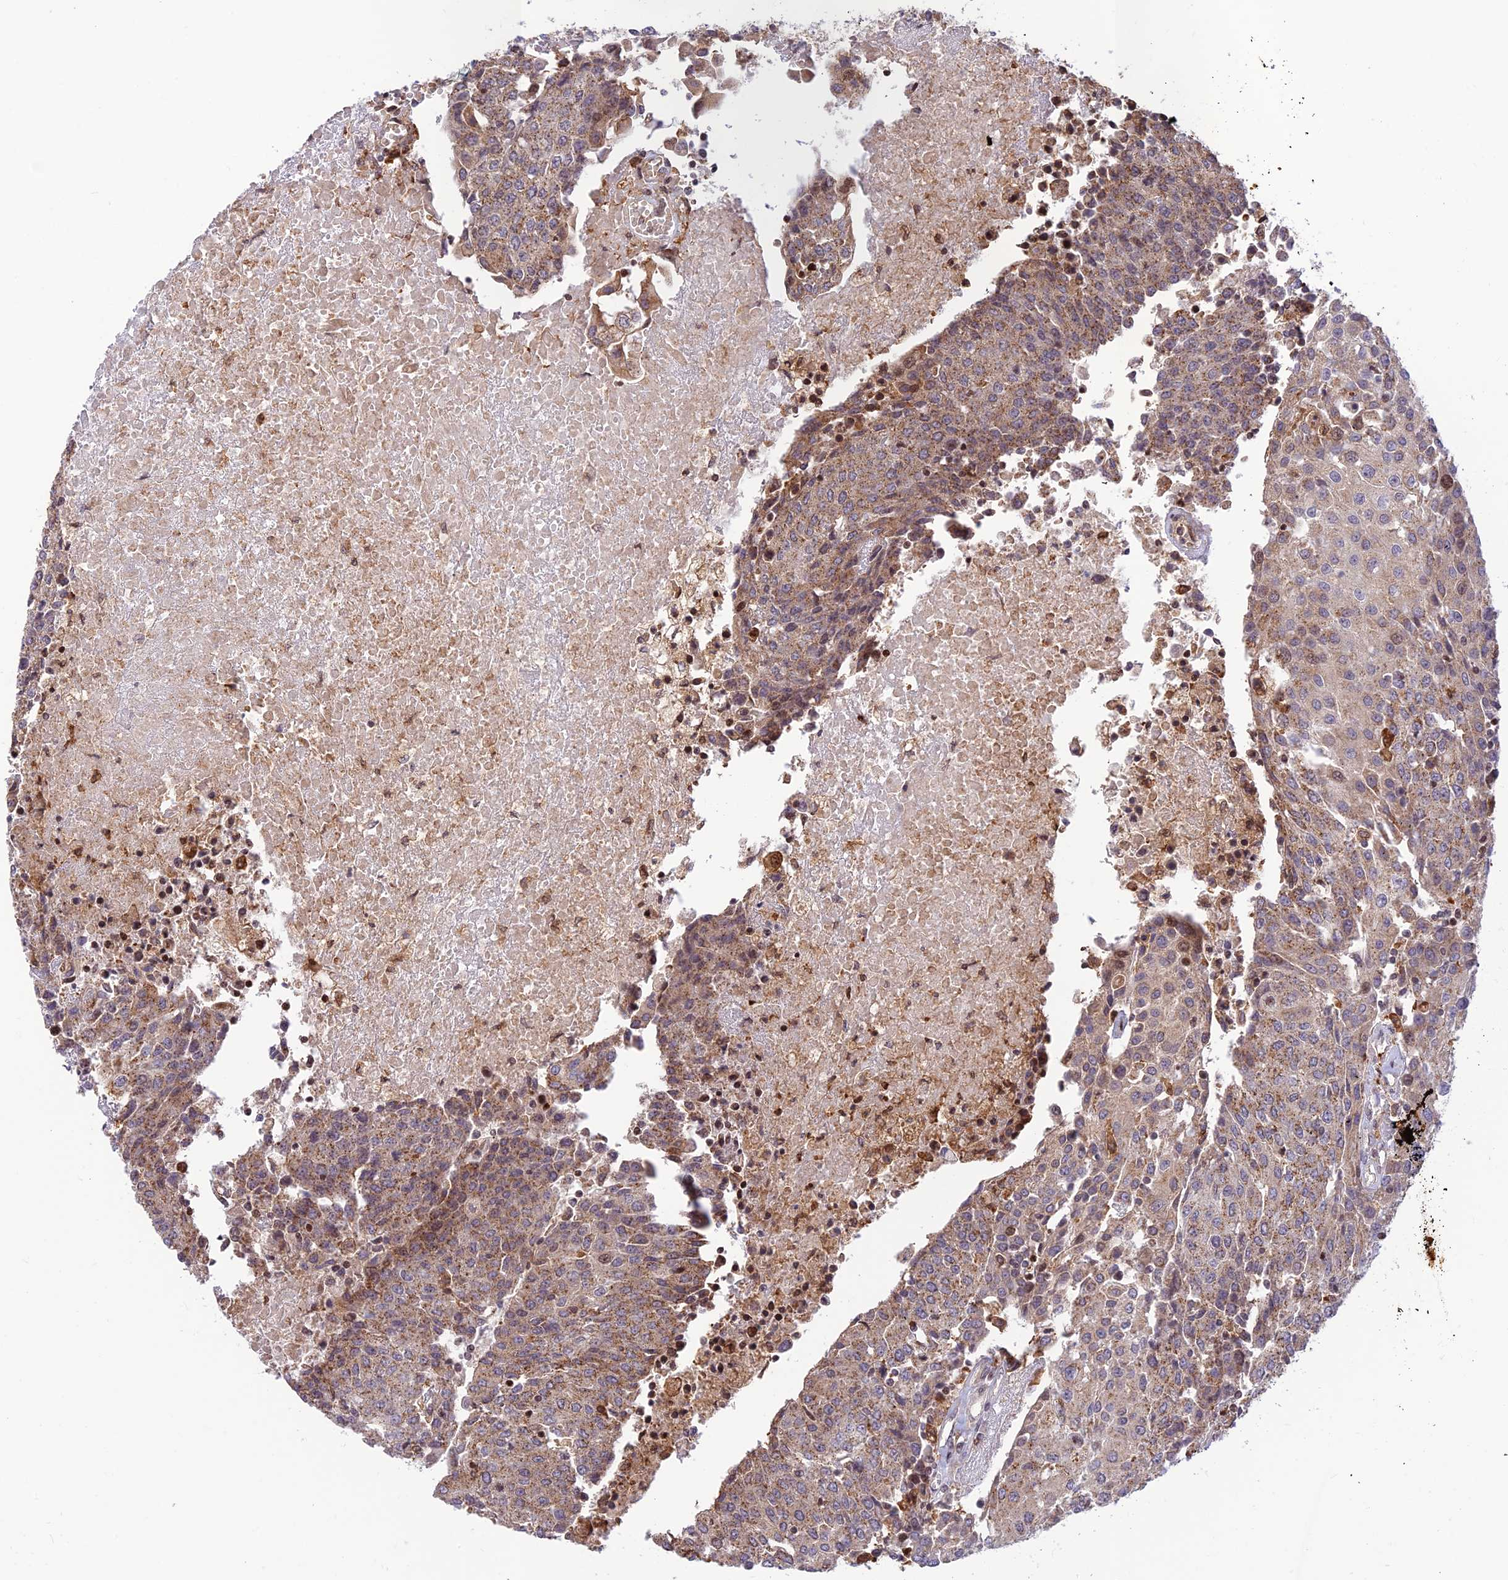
{"staining": {"intensity": "moderate", "quantity": ">75%", "location": "cytoplasmic/membranous"}, "tissue": "urothelial cancer", "cell_type": "Tumor cells", "image_type": "cancer", "snomed": [{"axis": "morphology", "description": "Urothelial carcinoma, High grade"}, {"axis": "topography", "description": "Urinary bladder"}], "caption": "This micrograph shows immunohistochemistry (IHC) staining of urothelial cancer, with medium moderate cytoplasmic/membranous staining in approximately >75% of tumor cells.", "gene": "FAM186B", "patient": {"sex": "female", "age": 85}}